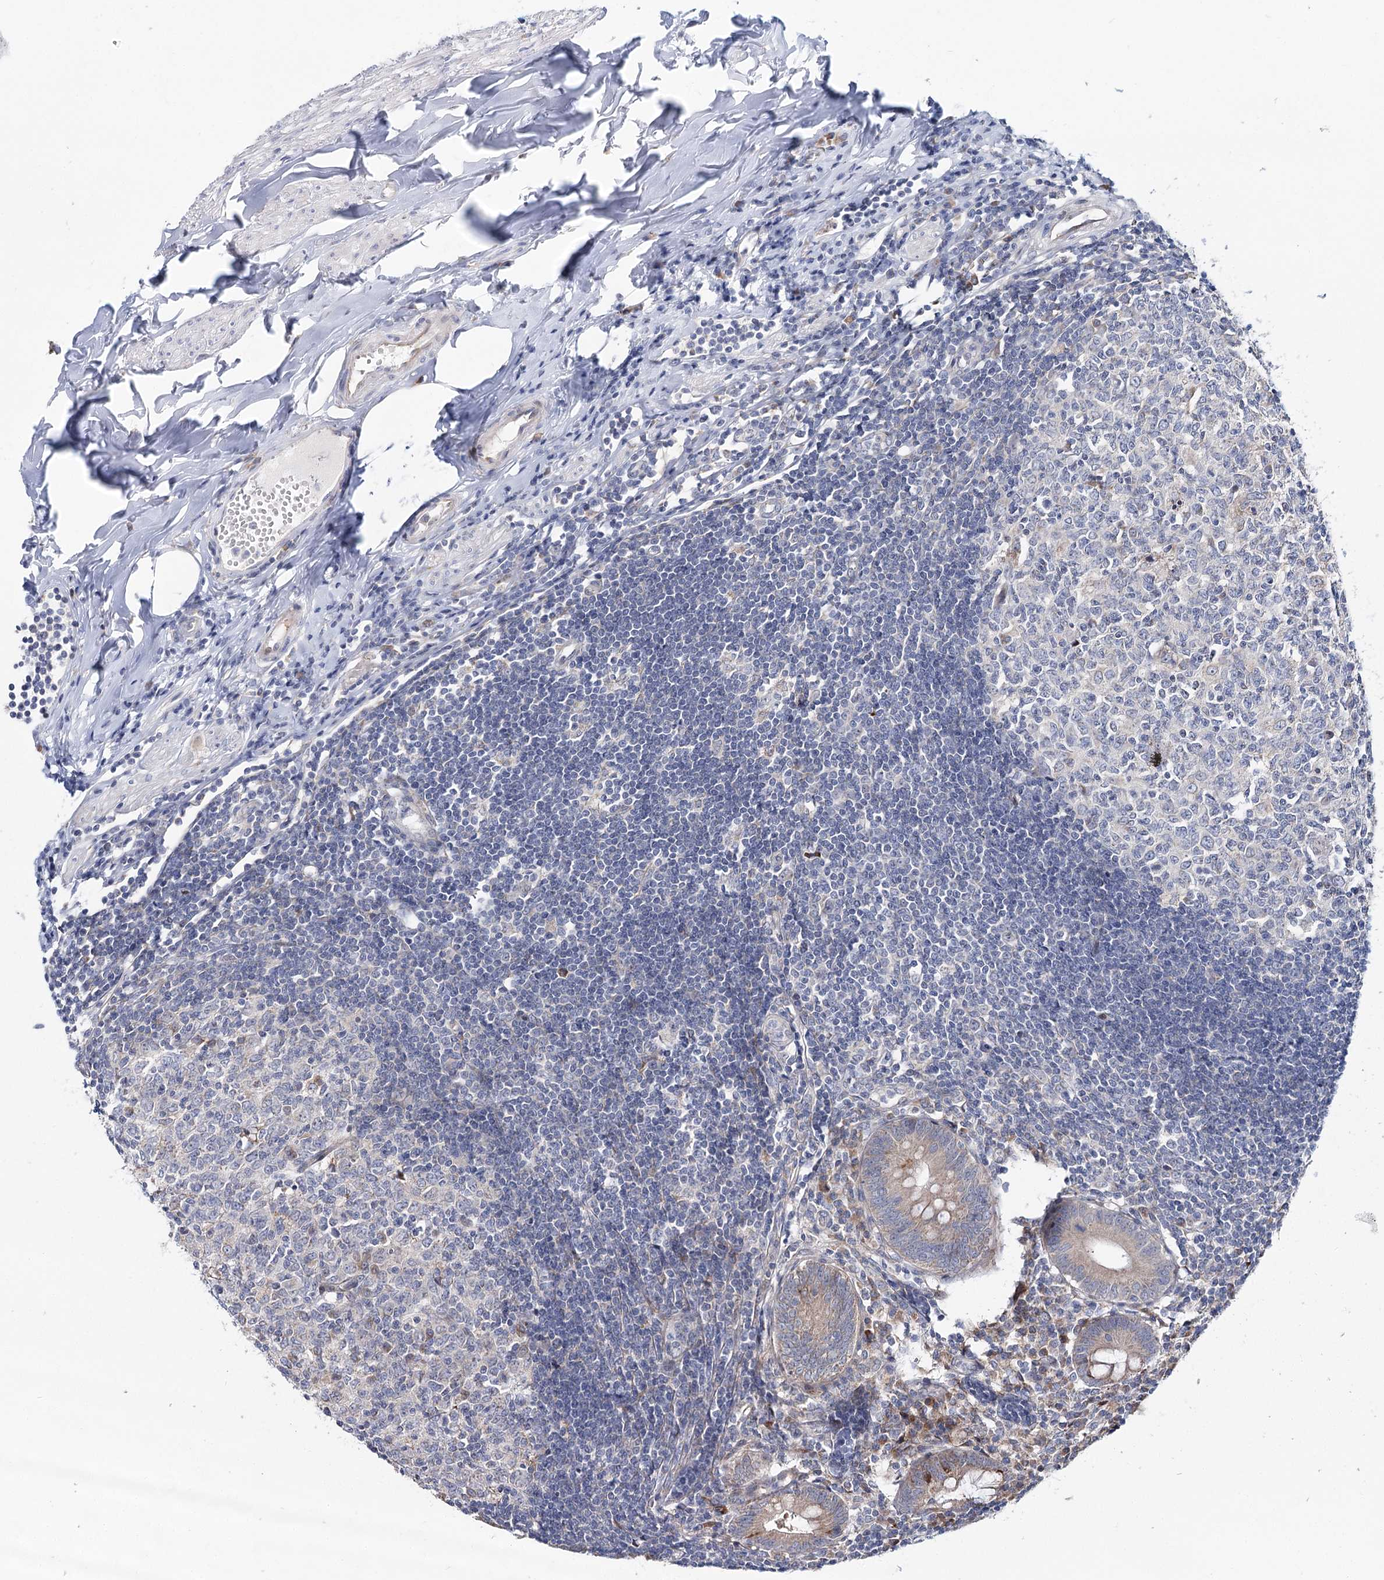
{"staining": {"intensity": "moderate", "quantity": "25%-75%", "location": "cytoplasmic/membranous"}, "tissue": "appendix", "cell_type": "Glandular cells", "image_type": "normal", "snomed": [{"axis": "morphology", "description": "Normal tissue, NOS"}, {"axis": "topography", "description": "Appendix"}], "caption": "Protein expression analysis of unremarkable appendix demonstrates moderate cytoplasmic/membranous staining in approximately 25%-75% of glandular cells.", "gene": "CPLANE1", "patient": {"sex": "female", "age": 54}}